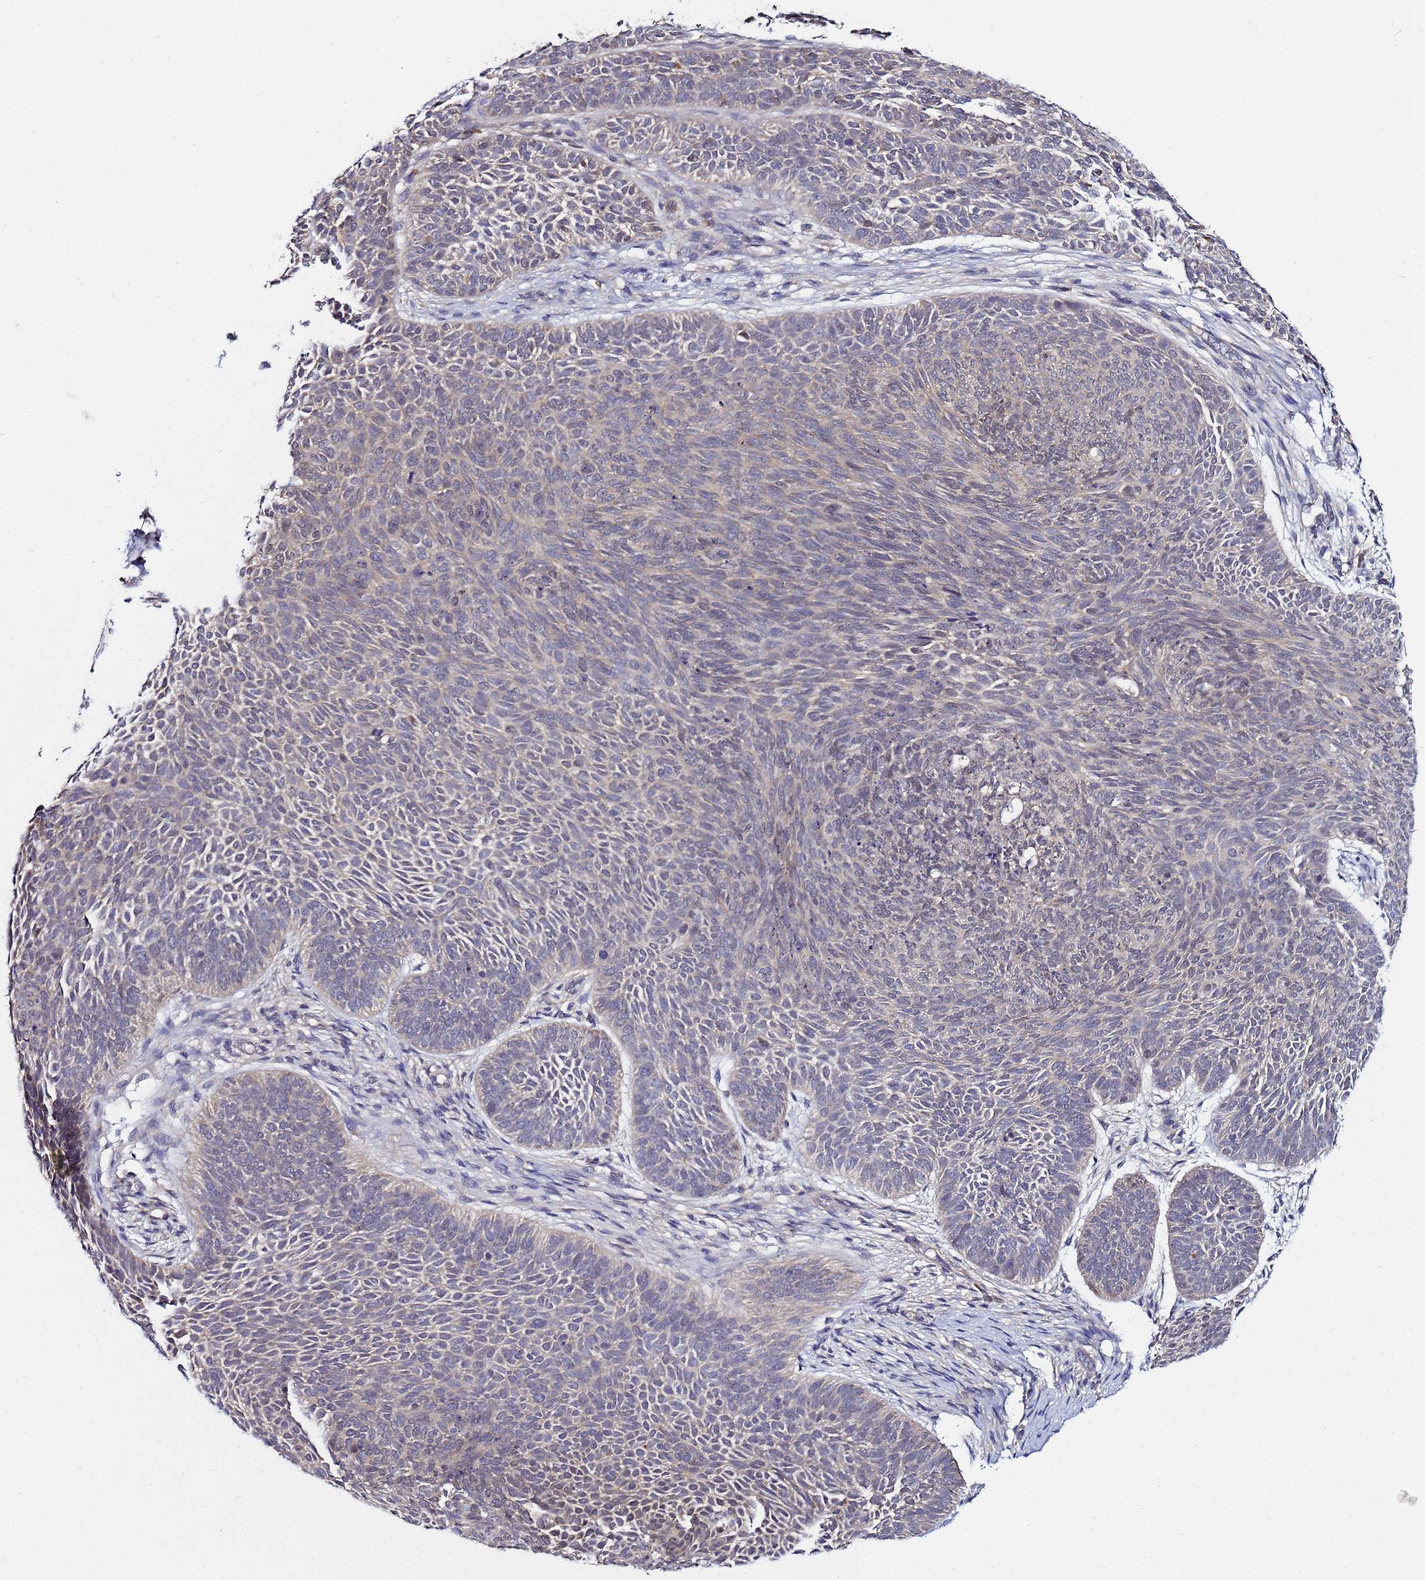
{"staining": {"intensity": "negative", "quantity": "none", "location": "none"}, "tissue": "skin cancer", "cell_type": "Tumor cells", "image_type": "cancer", "snomed": [{"axis": "morphology", "description": "Basal cell carcinoma"}, {"axis": "topography", "description": "Skin"}], "caption": "Human skin cancer stained for a protein using immunohistochemistry (IHC) exhibits no expression in tumor cells.", "gene": "NAXE", "patient": {"sex": "male", "age": 85}}